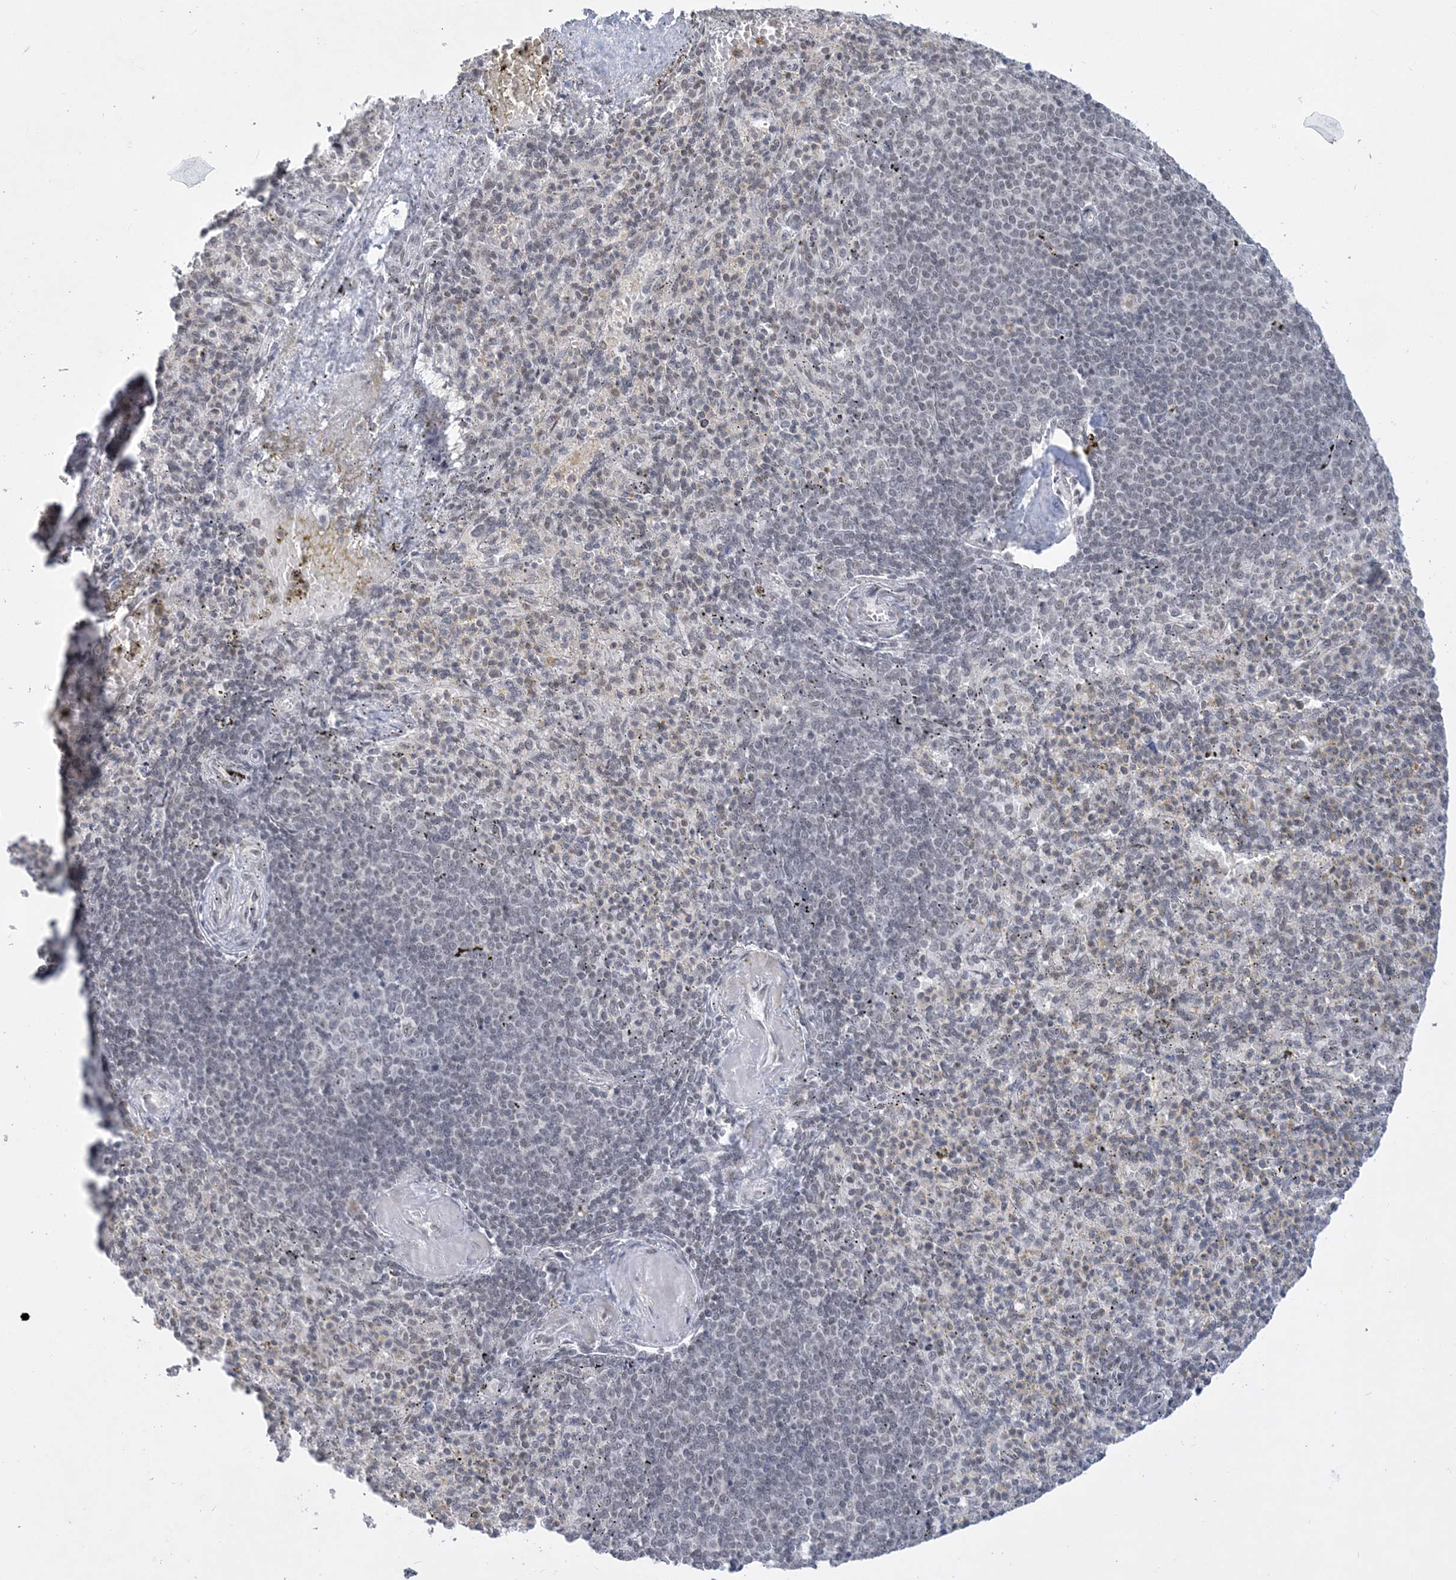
{"staining": {"intensity": "weak", "quantity": "<25%", "location": "nuclear"}, "tissue": "spleen", "cell_type": "Cells in red pulp", "image_type": "normal", "snomed": [{"axis": "morphology", "description": "Normal tissue, NOS"}, {"axis": "topography", "description": "Spleen"}], "caption": "The immunohistochemistry (IHC) image has no significant staining in cells in red pulp of spleen. (IHC, brightfield microscopy, high magnification).", "gene": "KMT2D", "patient": {"sex": "female", "age": 74}}